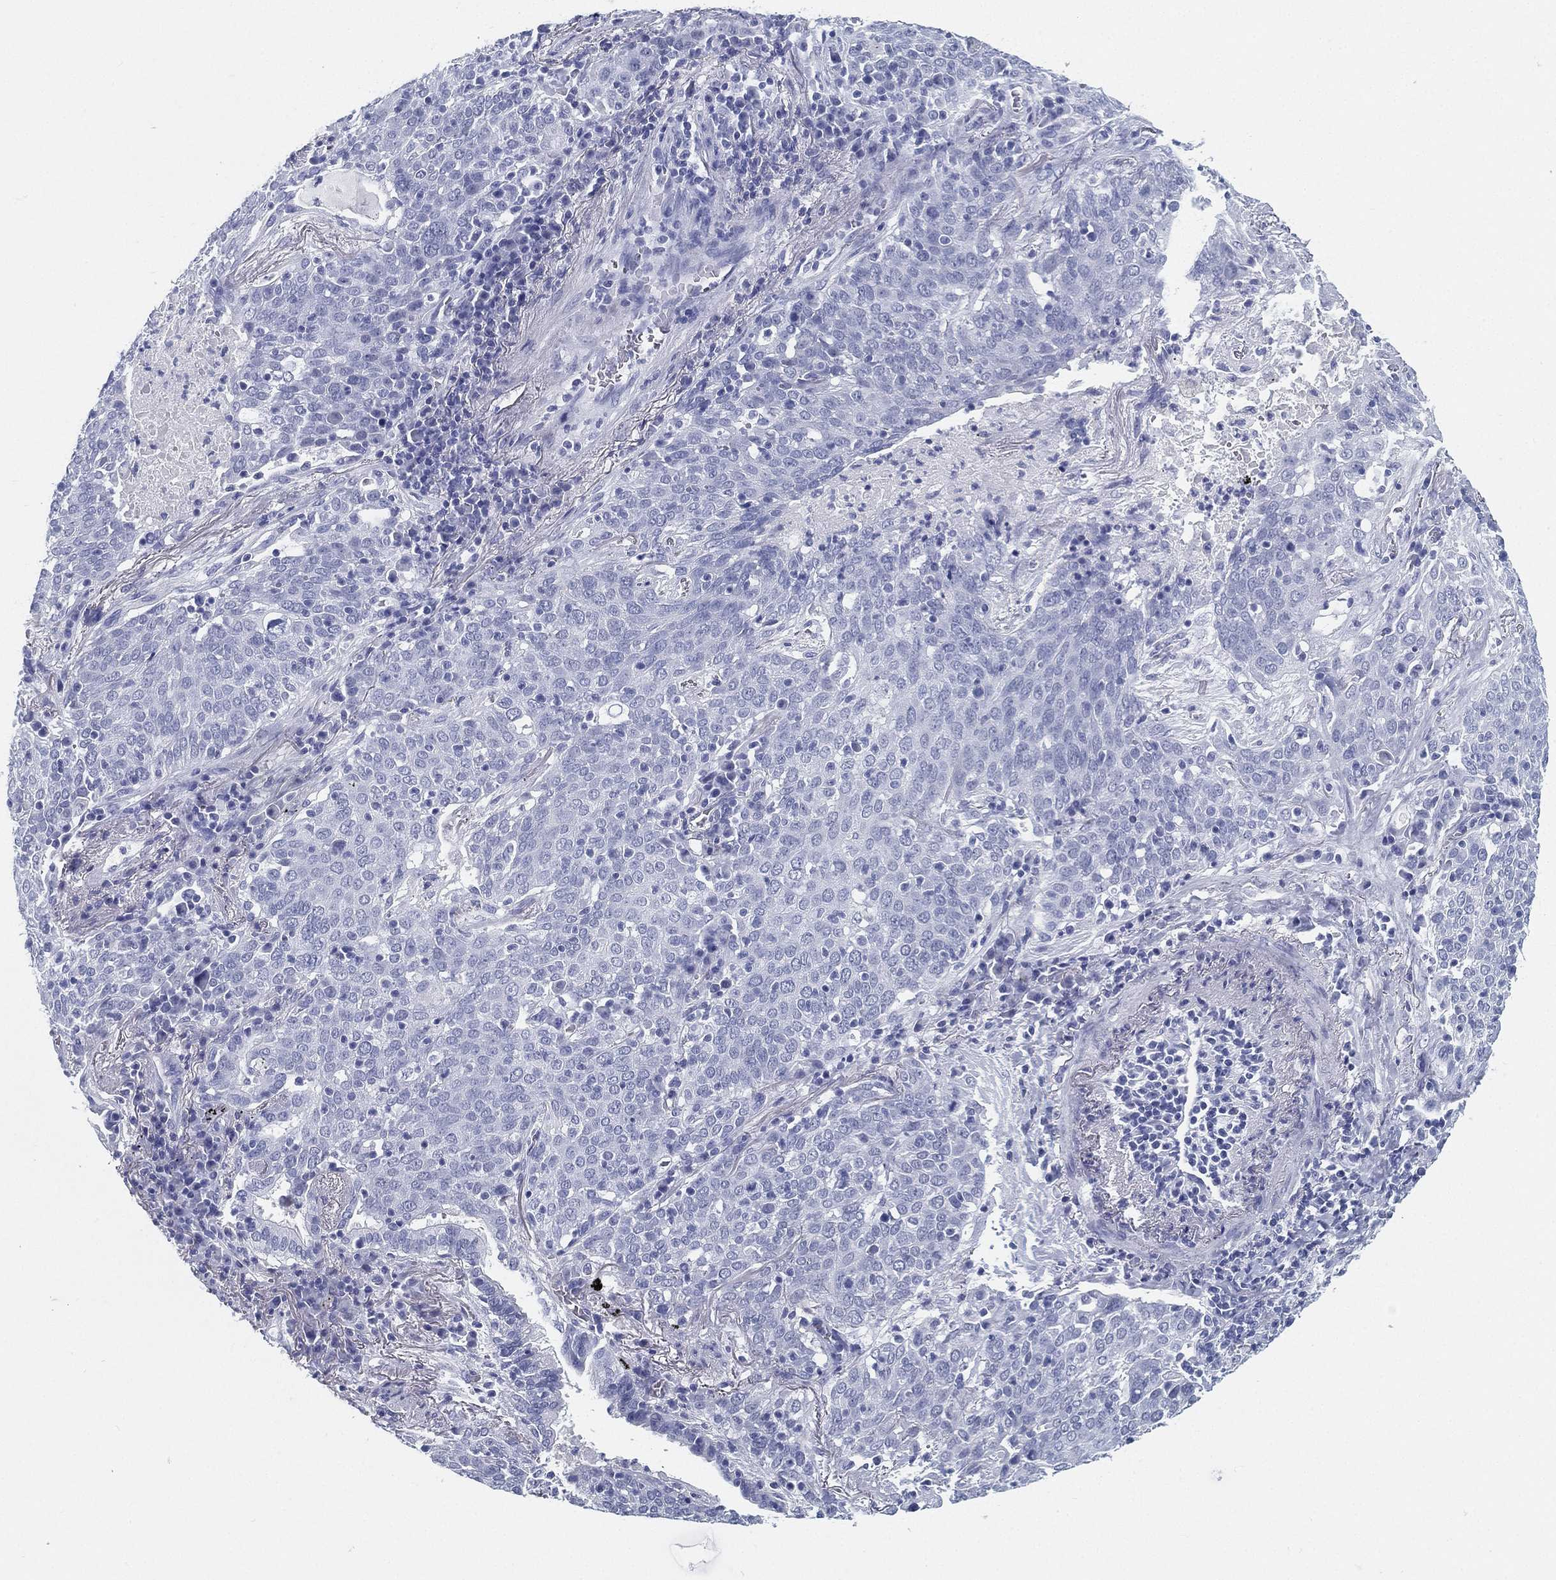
{"staining": {"intensity": "negative", "quantity": "none", "location": "none"}, "tissue": "lung cancer", "cell_type": "Tumor cells", "image_type": "cancer", "snomed": [{"axis": "morphology", "description": "Squamous cell carcinoma, NOS"}, {"axis": "topography", "description": "Lung"}], "caption": "High power microscopy histopathology image of an IHC image of lung squamous cell carcinoma, revealing no significant expression in tumor cells. (DAB (3,3'-diaminobenzidine) immunohistochemistry visualized using brightfield microscopy, high magnification).", "gene": "ATP1B2", "patient": {"sex": "male", "age": 82}}